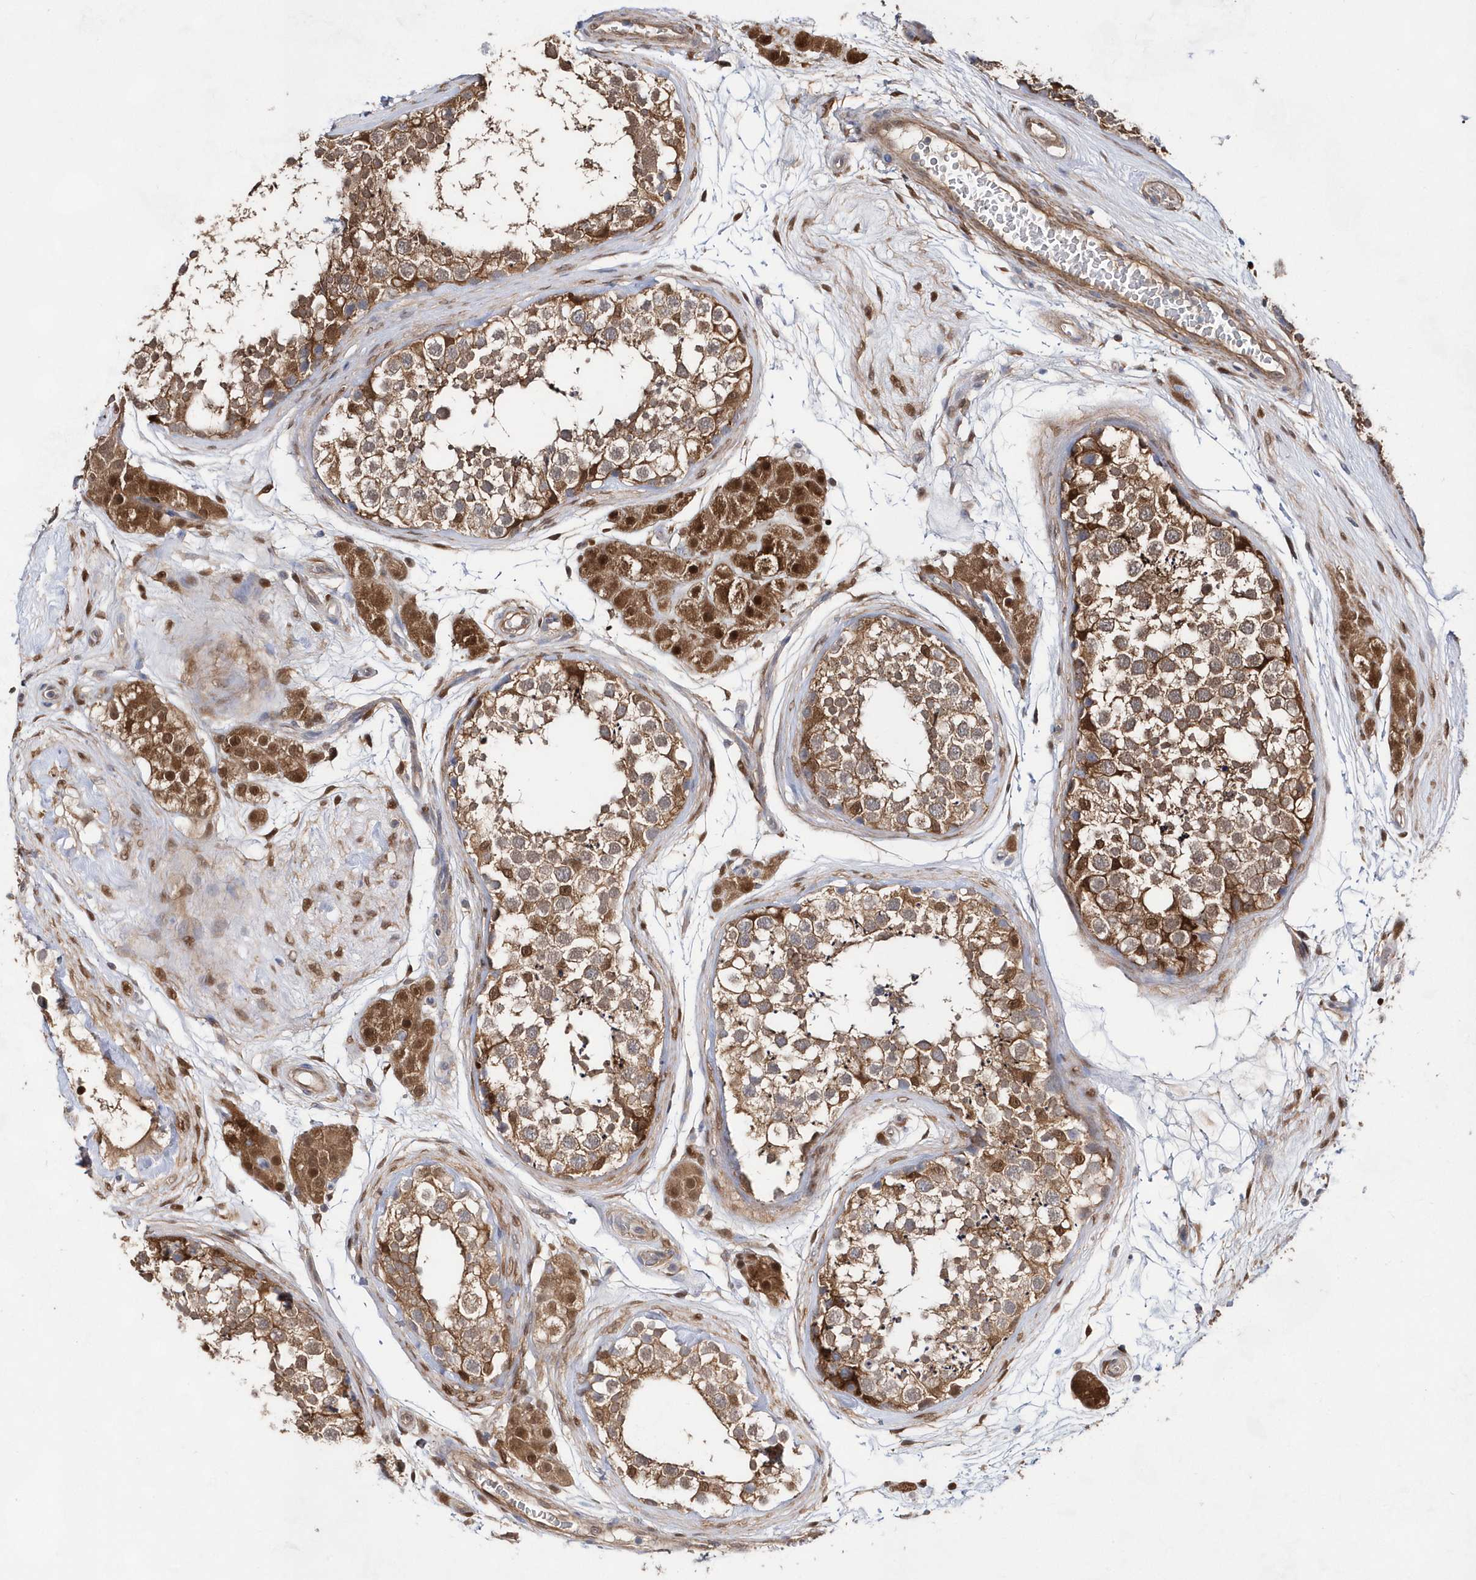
{"staining": {"intensity": "moderate", "quantity": ">75%", "location": "cytoplasmic/membranous,nuclear"}, "tissue": "testis", "cell_type": "Cells in seminiferous ducts", "image_type": "normal", "snomed": [{"axis": "morphology", "description": "Normal tissue, NOS"}, {"axis": "topography", "description": "Testis"}], "caption": "A photomicrograph of human testis stained for a protein demonstrates moderate cytoplasmic/membranous,nuclear brown staining in cells in seminiferous ducts.", "gene": "BDH2", "patient": {"sex": "male", "age": 56}}